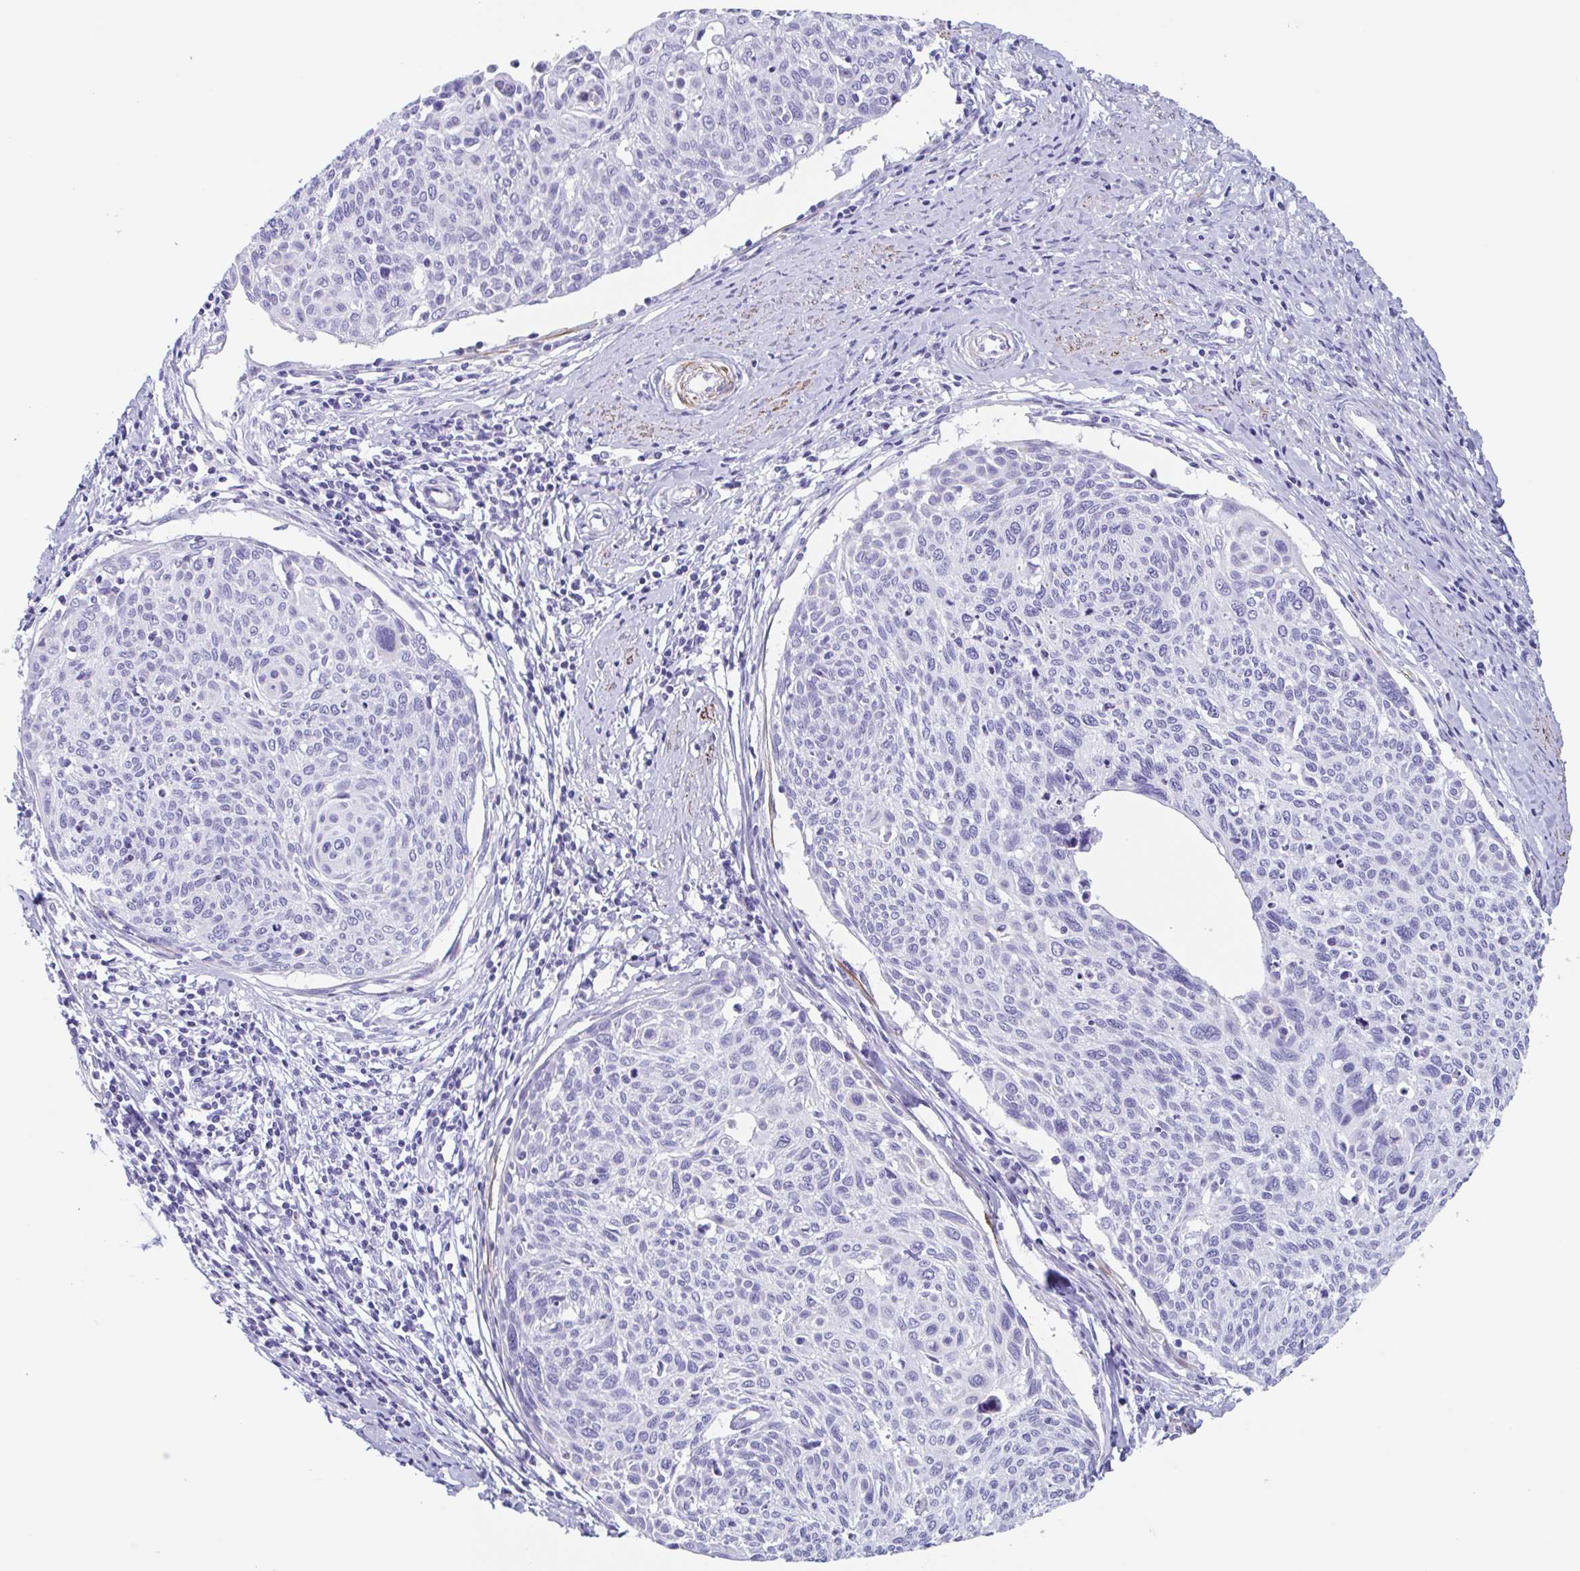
{"staining": {"intensity": "negative", "quantity": "none", "location": "none"}, "tissue": "cervical cancer", "cell_type": "Tumor cells", "image_type": "cancer", "snomed": [{"axis": "morphology", "description": "Squamous cell carcinoma, NOS"}, {"axis": "topography", "description": "Cervix"}], "caption": "An immunohistochemistry histopathology image of cervical squamous cell carcinoma is shown. There is no staining in tumor cells of cervical squamous cell carcinoma.", "gene": "TAS2R41", "patient": {"sex": "female", "age": 49}}